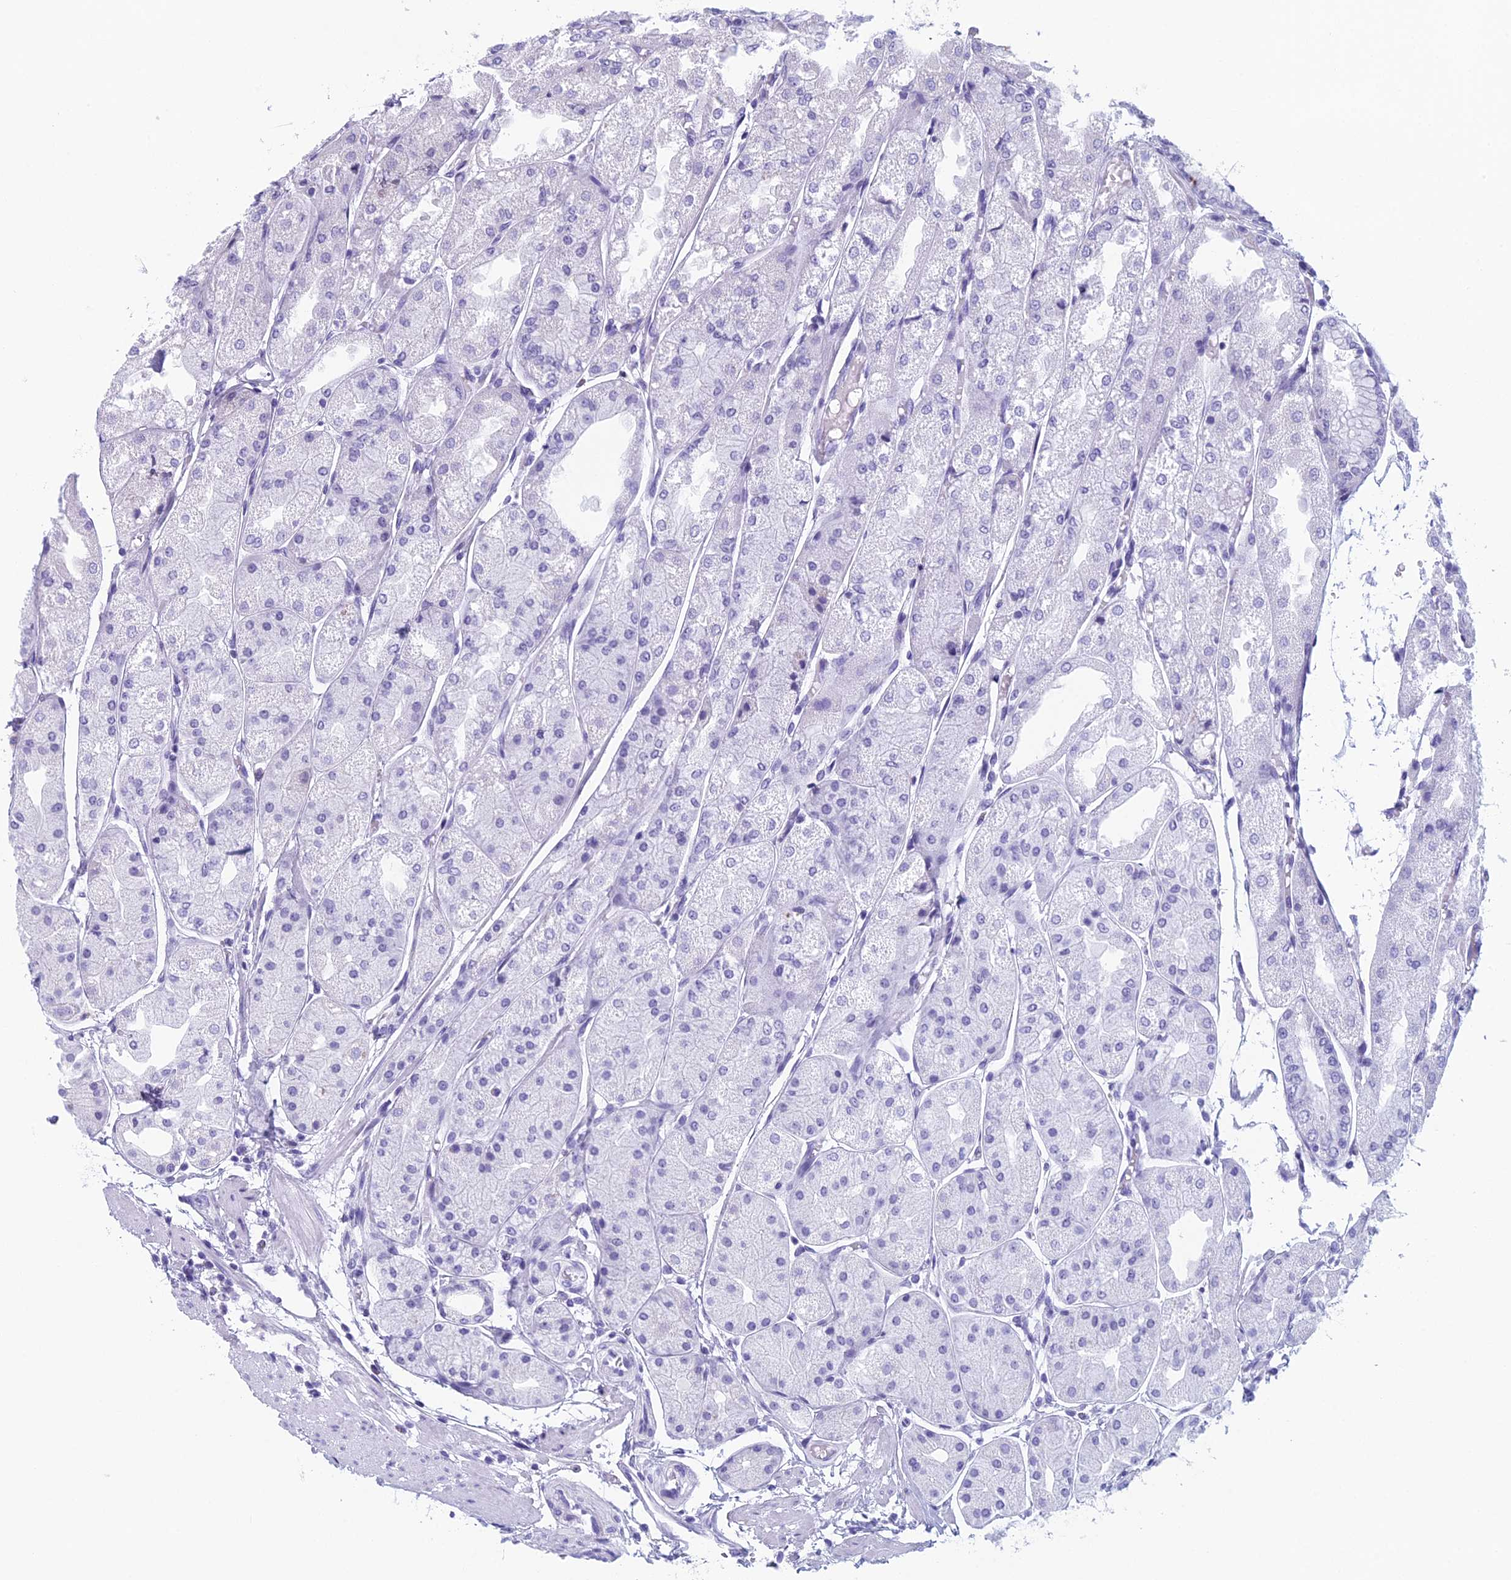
{"staining": {"intensity": "negative", "quantity": "none", "location": "none"}, "tissue": "stomach", "cell_type": "Glandular cells", "image_type": "normal", "snomed": [{"axis": "morphology", "description": "Normal tissue, NOS"}, {"axis": "topography", "description": "Stomach, upper"}], "caption": "DAB immunohistochemical staining of benign human stomach reveals no significant expression in glandular cells.", "gene": "NOC2L", "patient": {"sex": "male", "age": 72}}